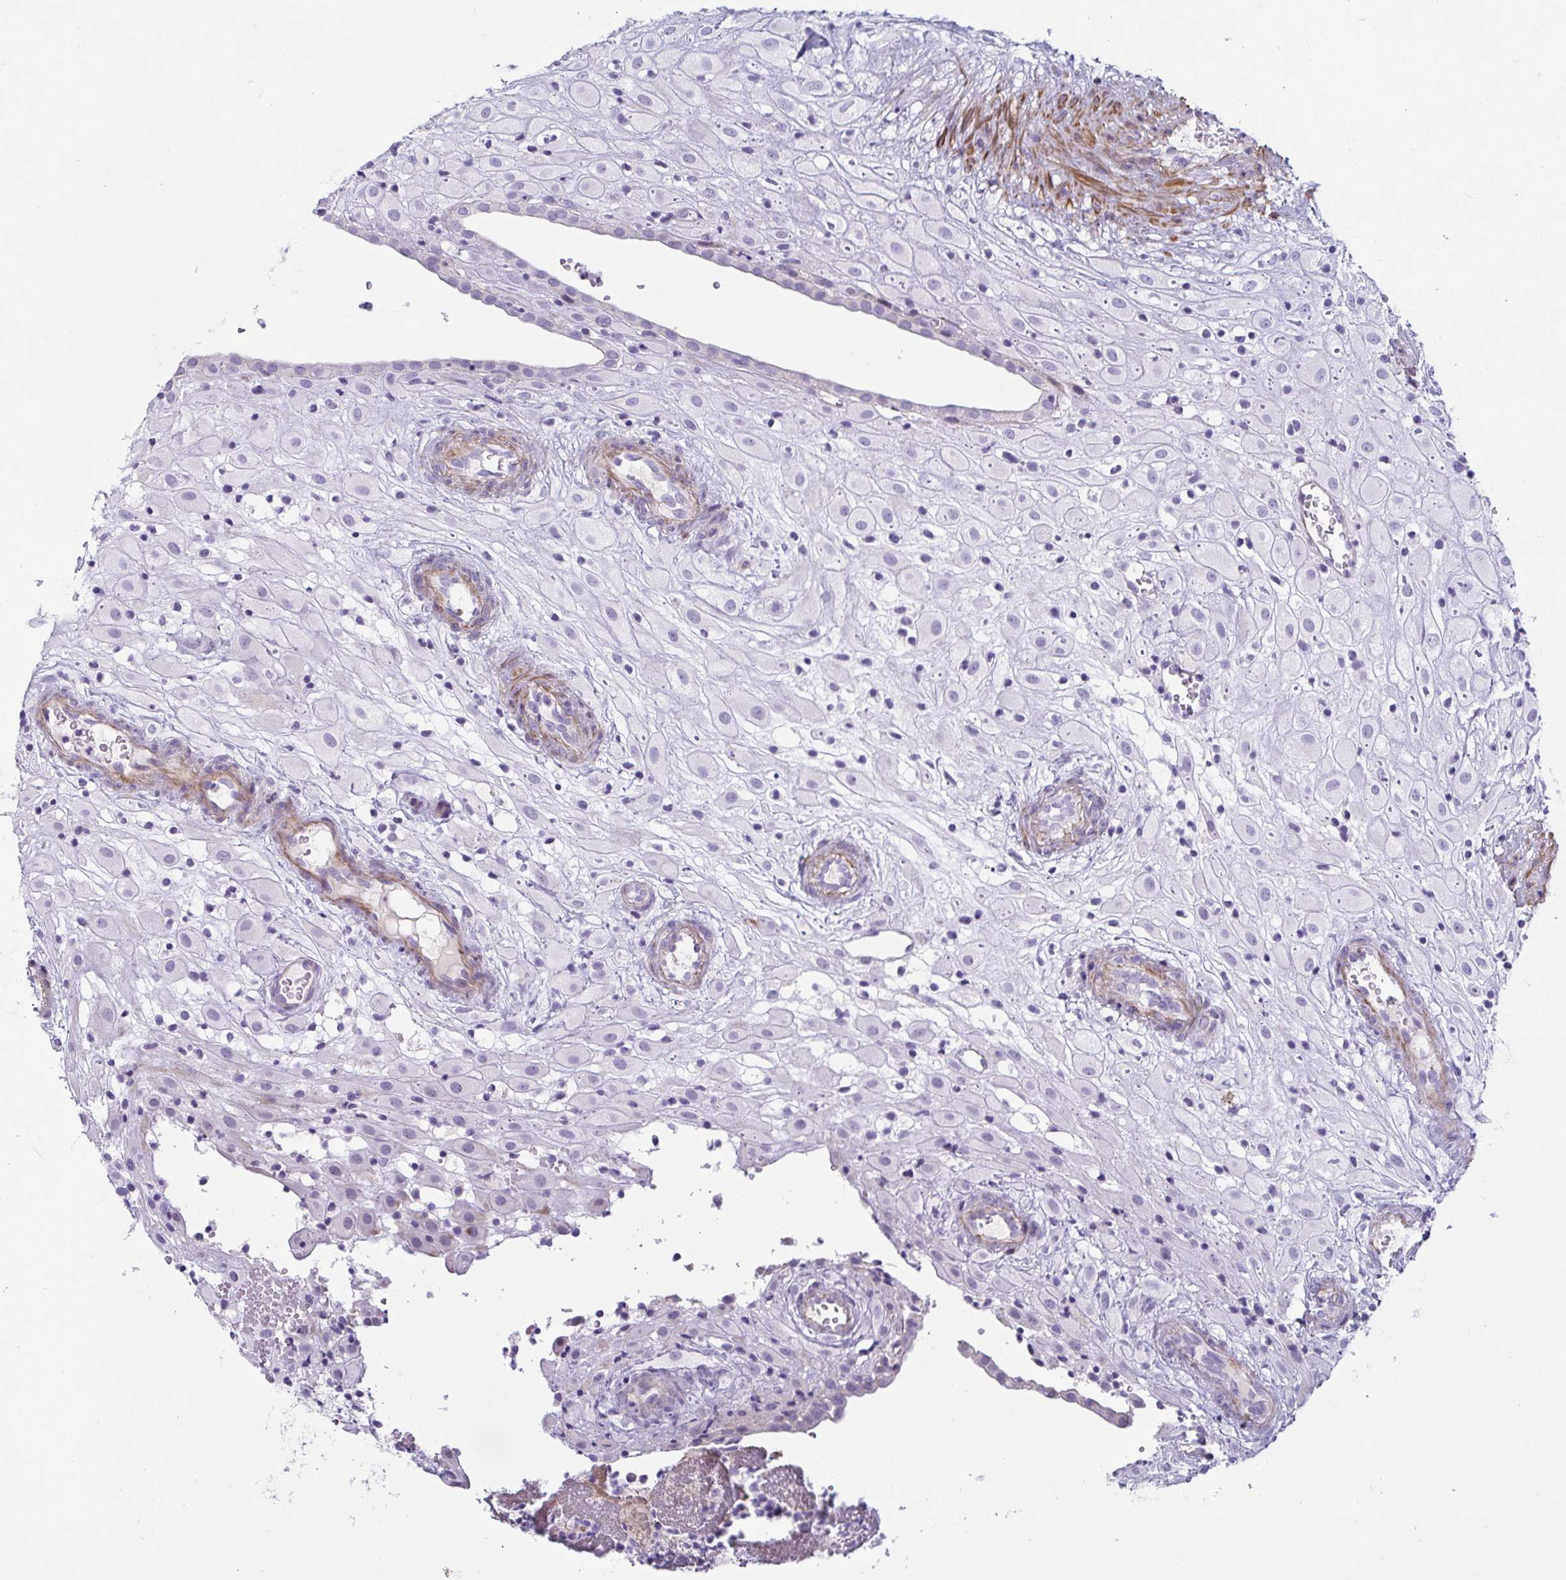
{"staining": {"intensity": "negative", "quantity": "none", "location": "none"}, "tissue": "placenta", "cell_type": "Decidual cells", "image_type": "normal", "snomed": [{"axis": "morphology", "description": "Normal tissue, NOS"}, {"axis": "topography", "description": "Placenta"}], "caption": "A histopathology image of human placenta is negative for staining in decidual cells. (DAB immunohistochemistry, high magnification).", "gene": "OR5P3", "patient": {"sex": "female", "age": 24}}